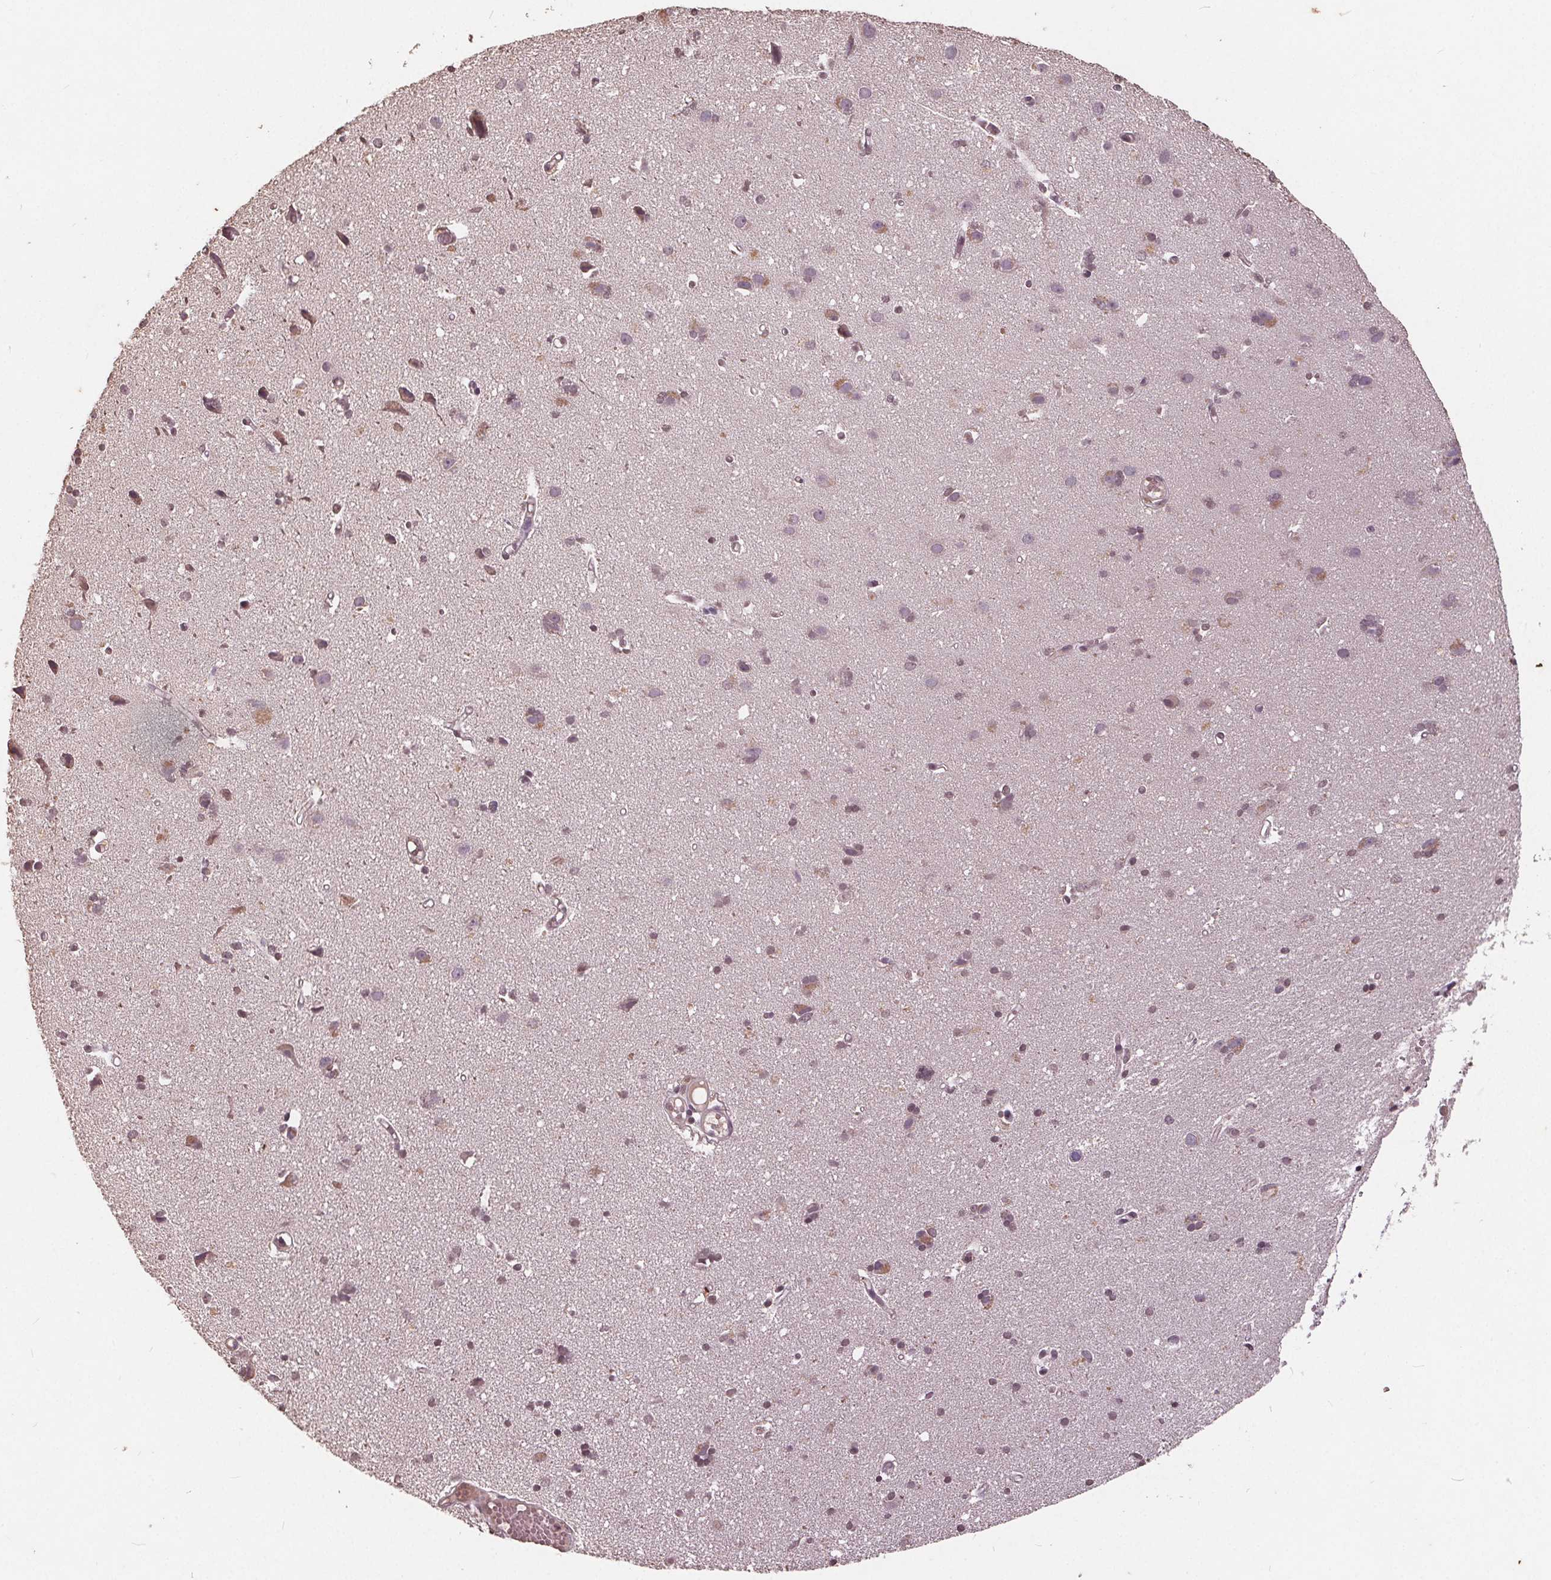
{"staining": {"intensity": "weak", "quantity": ">75%", "location": "nuclear"}, "tissue": "cerebral cortex", "cell_type": "Endothelial cells", "image_type": "normal", "snomed": [{"axis": "morphology", "description": "Normal tissue, NOS"}, {"axis": "morphology", "description": "Glioma, malignant, High grade"}, {"axis": "topography", "description": "Cerebral cortex"}], "caption": "Weak nuclear expression for a protein is appreciated in approximately >75% of endothelial cells of benign cerebral cortex using immunohistochemistry.", "gene": "DNMT3B", "patient": {"sex": "male", "age": 71}}